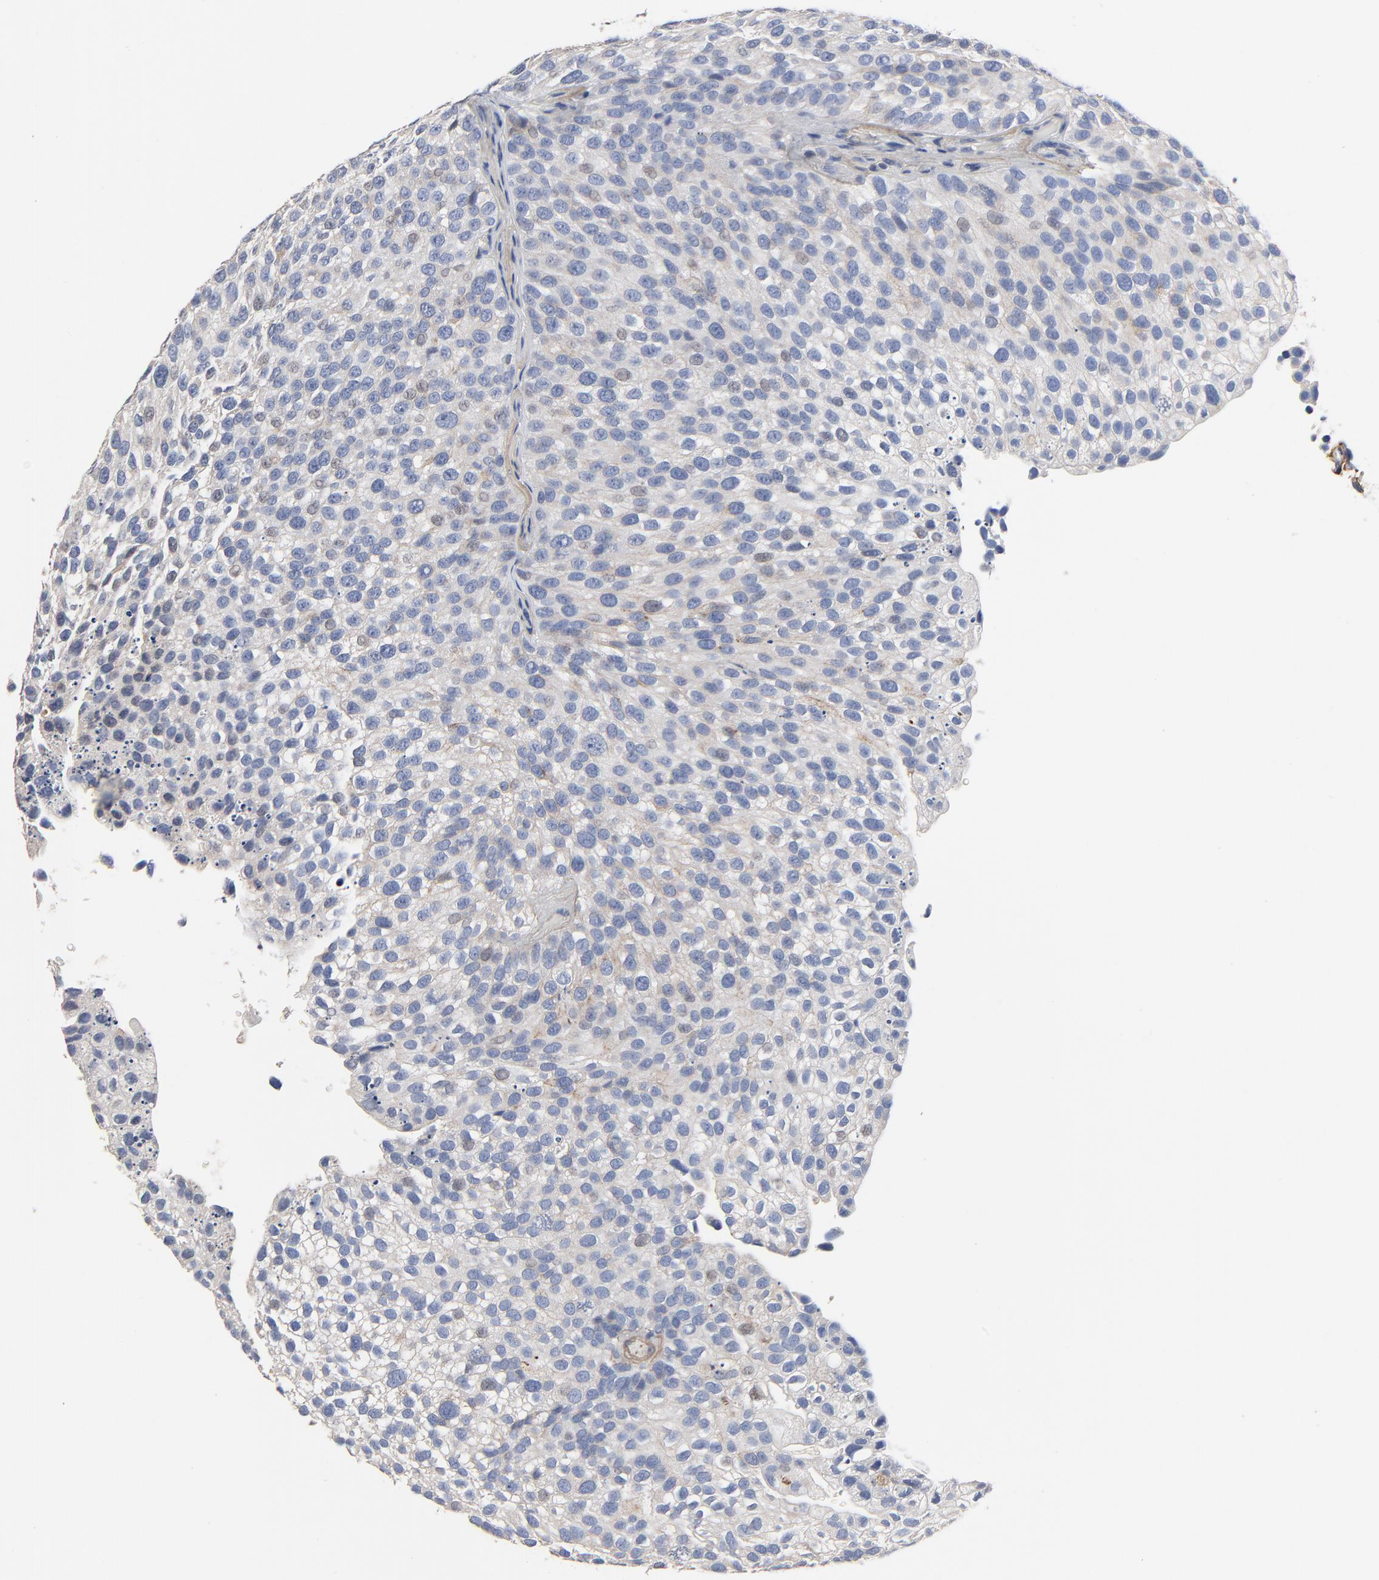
{"staining": {"intensity": "negative", "quantity": "none", "location": "none"}, "tissue": "urothelial cancer", "cell_type": "Tumor cells", "image_type": "cancer", "snomed": [{"axis": "morphology", "description": "Urothelial carcinoma, High grade"}, {"axis": "topography", "description": "Urinary bladder"}], "caption": "Immunohistochemical staining of high-grade urothelial carcinoma reveals no significant expression in tumor cells.", "gene": "SKAP1", "patient": {"sex": "male", "age": 72}}